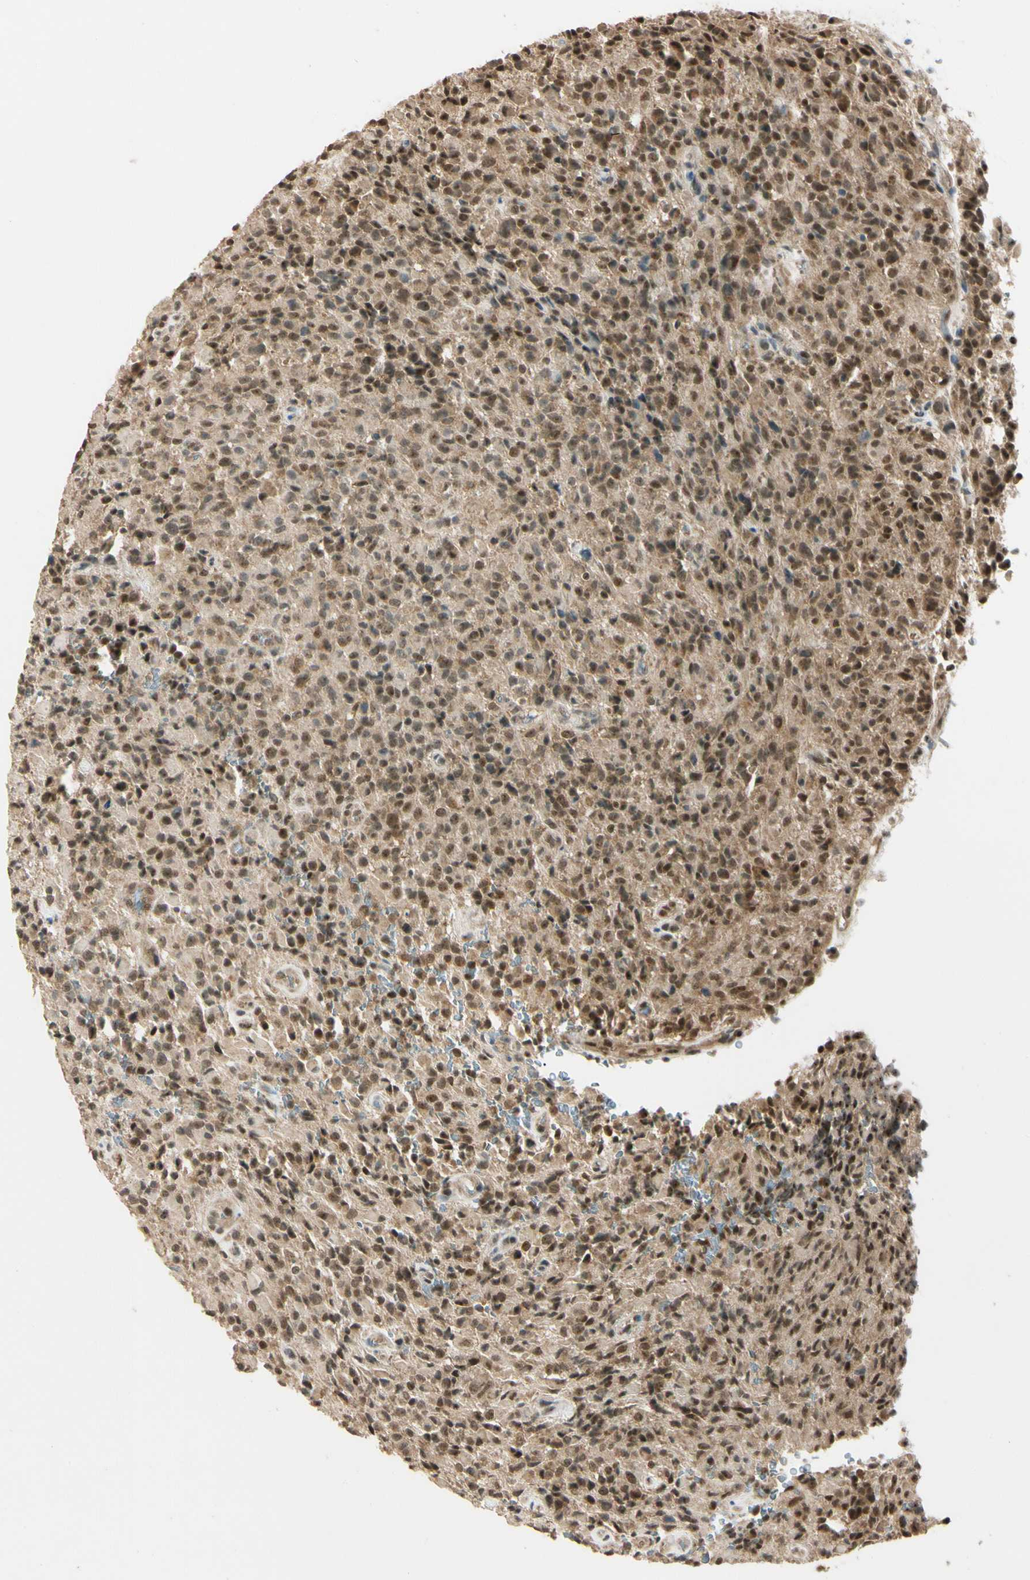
{"staining": {"intensity": "moderate", "quantity": ">75%", "location": "cytoplasmic/membranous,nuclear"}, "tissue": "glioma", "cell_type": "Tumor cells", "image_type": "cancer", "snomed": [{"axis": "morphology", "description": "Glioma, malignant, High grade"}, {"axis": "topography", "description": "Brain"}], "caption": "This image reveals immunohistochemistry staining of glioma, with medium moderate cytoplasmic/membranous and nuclear positivity in approximately >75% of tumor cells.", "gene": "ZSCAN12", "patient": {"sex": "male", "age": 71}}